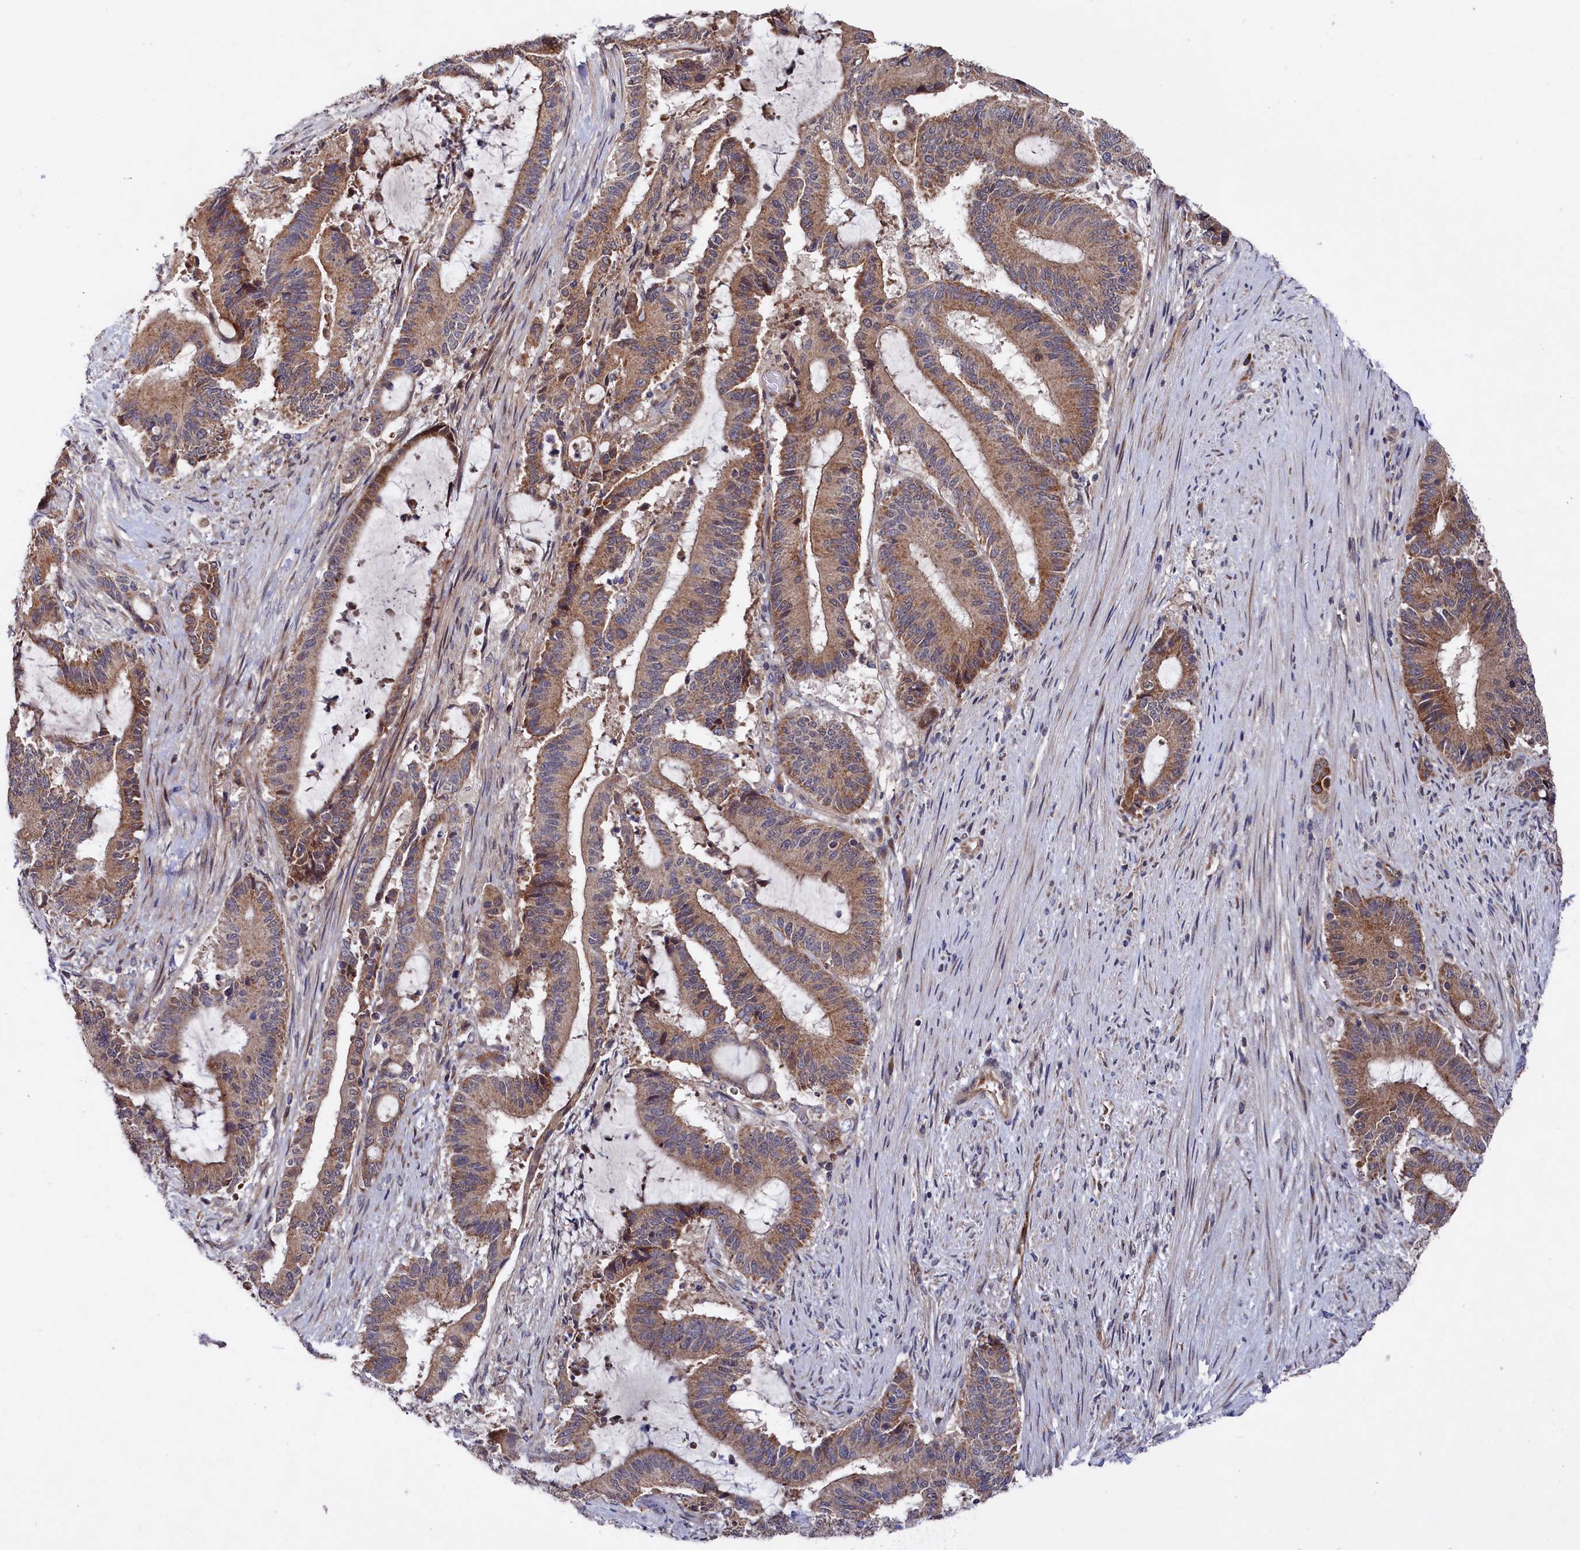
{"staining": {"intensity": "moderate", "quantity": ">75%", "location": "cytoplasmic/membranous"}, "tissue": "liver cancer", "cell_type": "Tumor cells", "image_type": "cancer", "snomed": [{"axis": "morphology", "description": "Normal tissue, NOS"}, {"axis": "morphology", "description": "Cholangiocarcinoma"}, {"axis": "topography", "description": "Liver"}, {"axis": "topography", "description": "Peripheral nerve tissue"}], "caption": "Tumor cells reveal medium levels of moderate cytoplasmic/membranous expression in about >75% of cells in cholangiocarcinoma (liver).", "gene": "SUPV3L1", "patient": {"sex": "female", "age": 73}}